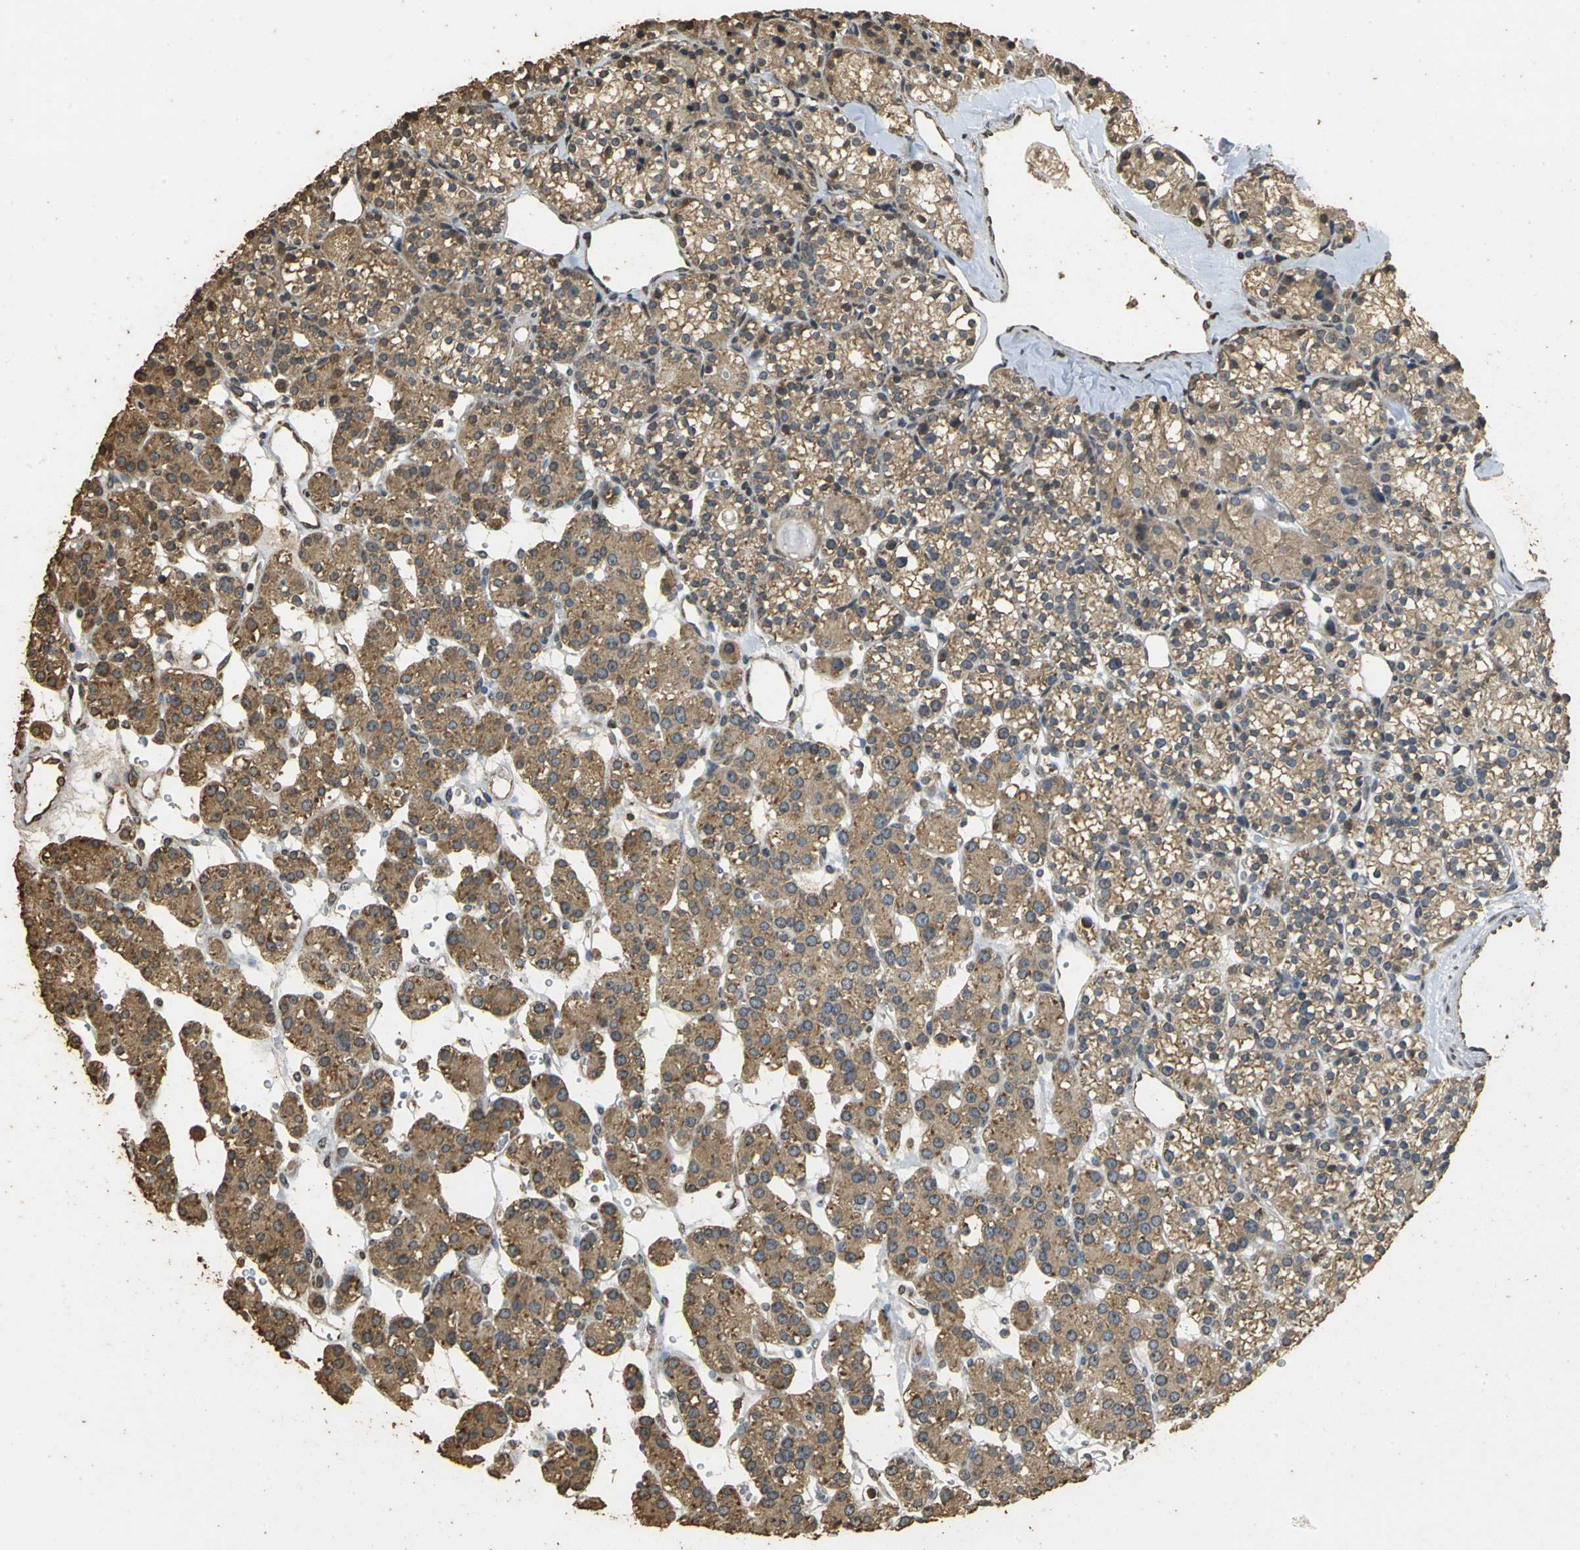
{"staining": {"intensity": "moderate", "quantity": ">75%", "location": "cytoplasmic/membranous"}, "tissue": "parathyroid gland", "cell_type": "Glandular cells", "image_type": "normal", "snomed": [{"axis": "morphology", "description": "Normal tissue, NOS"}, {"axis": "topography", "description": "Parathyroid gland"}], "caption": "About >75% of glandular cells in normal parathyroid gland exhibit moderate cytoplasmic/membranous protein staining as visualized by brown immunohistochemical staining.", "gene": "ACSL4", "patient": {"sex": "female", "age": 64}}